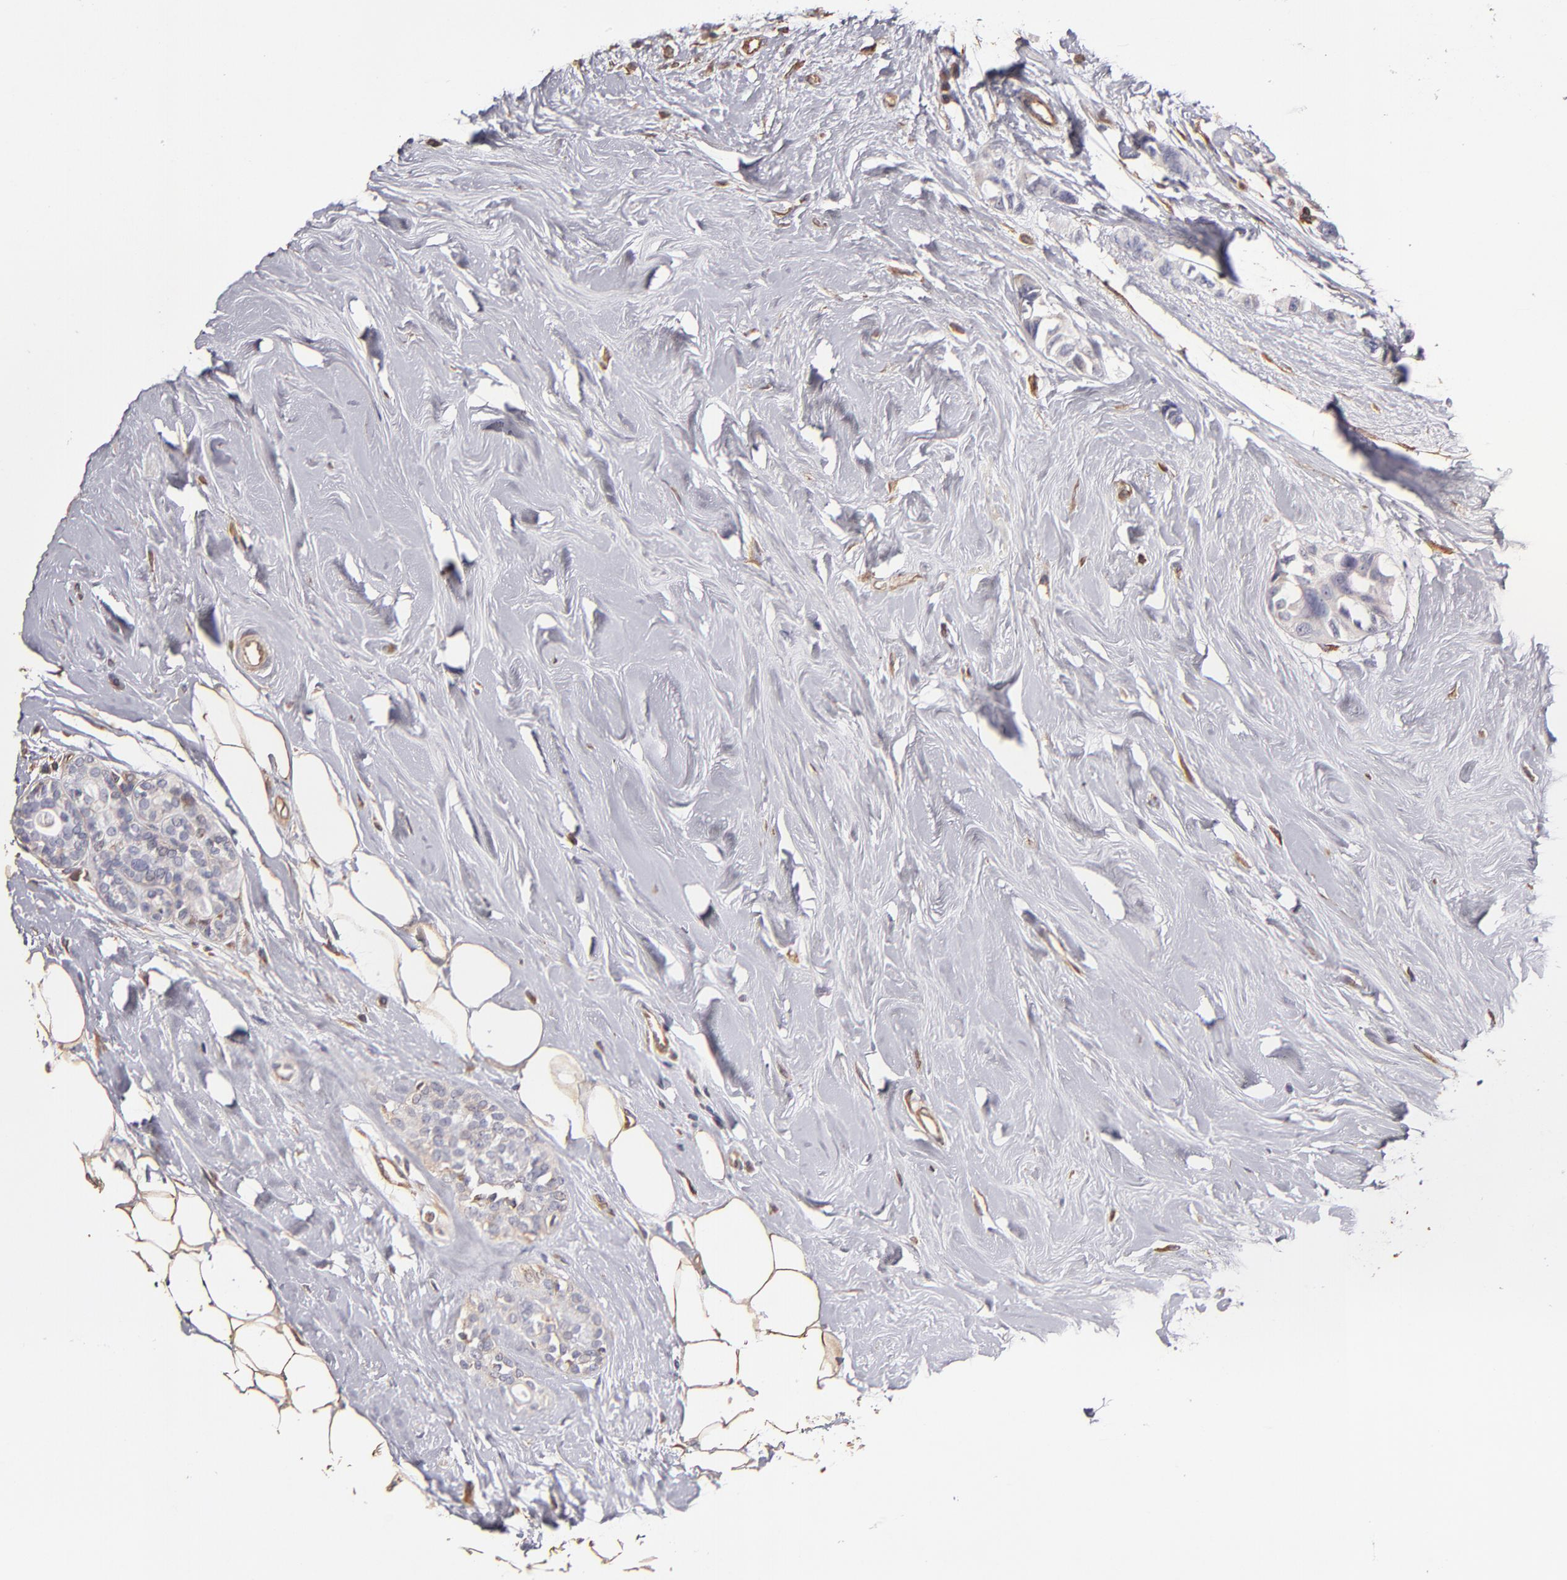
{"staining": {"intensity": "negative", "quantity": "none", "location": "none"}, "tissue": "breast cancer", "cell_type": "Tumor cells", "image_type": "cancer", "snomed": [{"axis": "morphology", "description": "Duct carcinoma"}, {"axis": "topography", "description": "Breast"}], "caption": "The image shows no staining of tumor cells in breast cancer (intraductal carcinoma).", "gene": "ABCC1", "patient": {"sex": "female", "age": 51}}